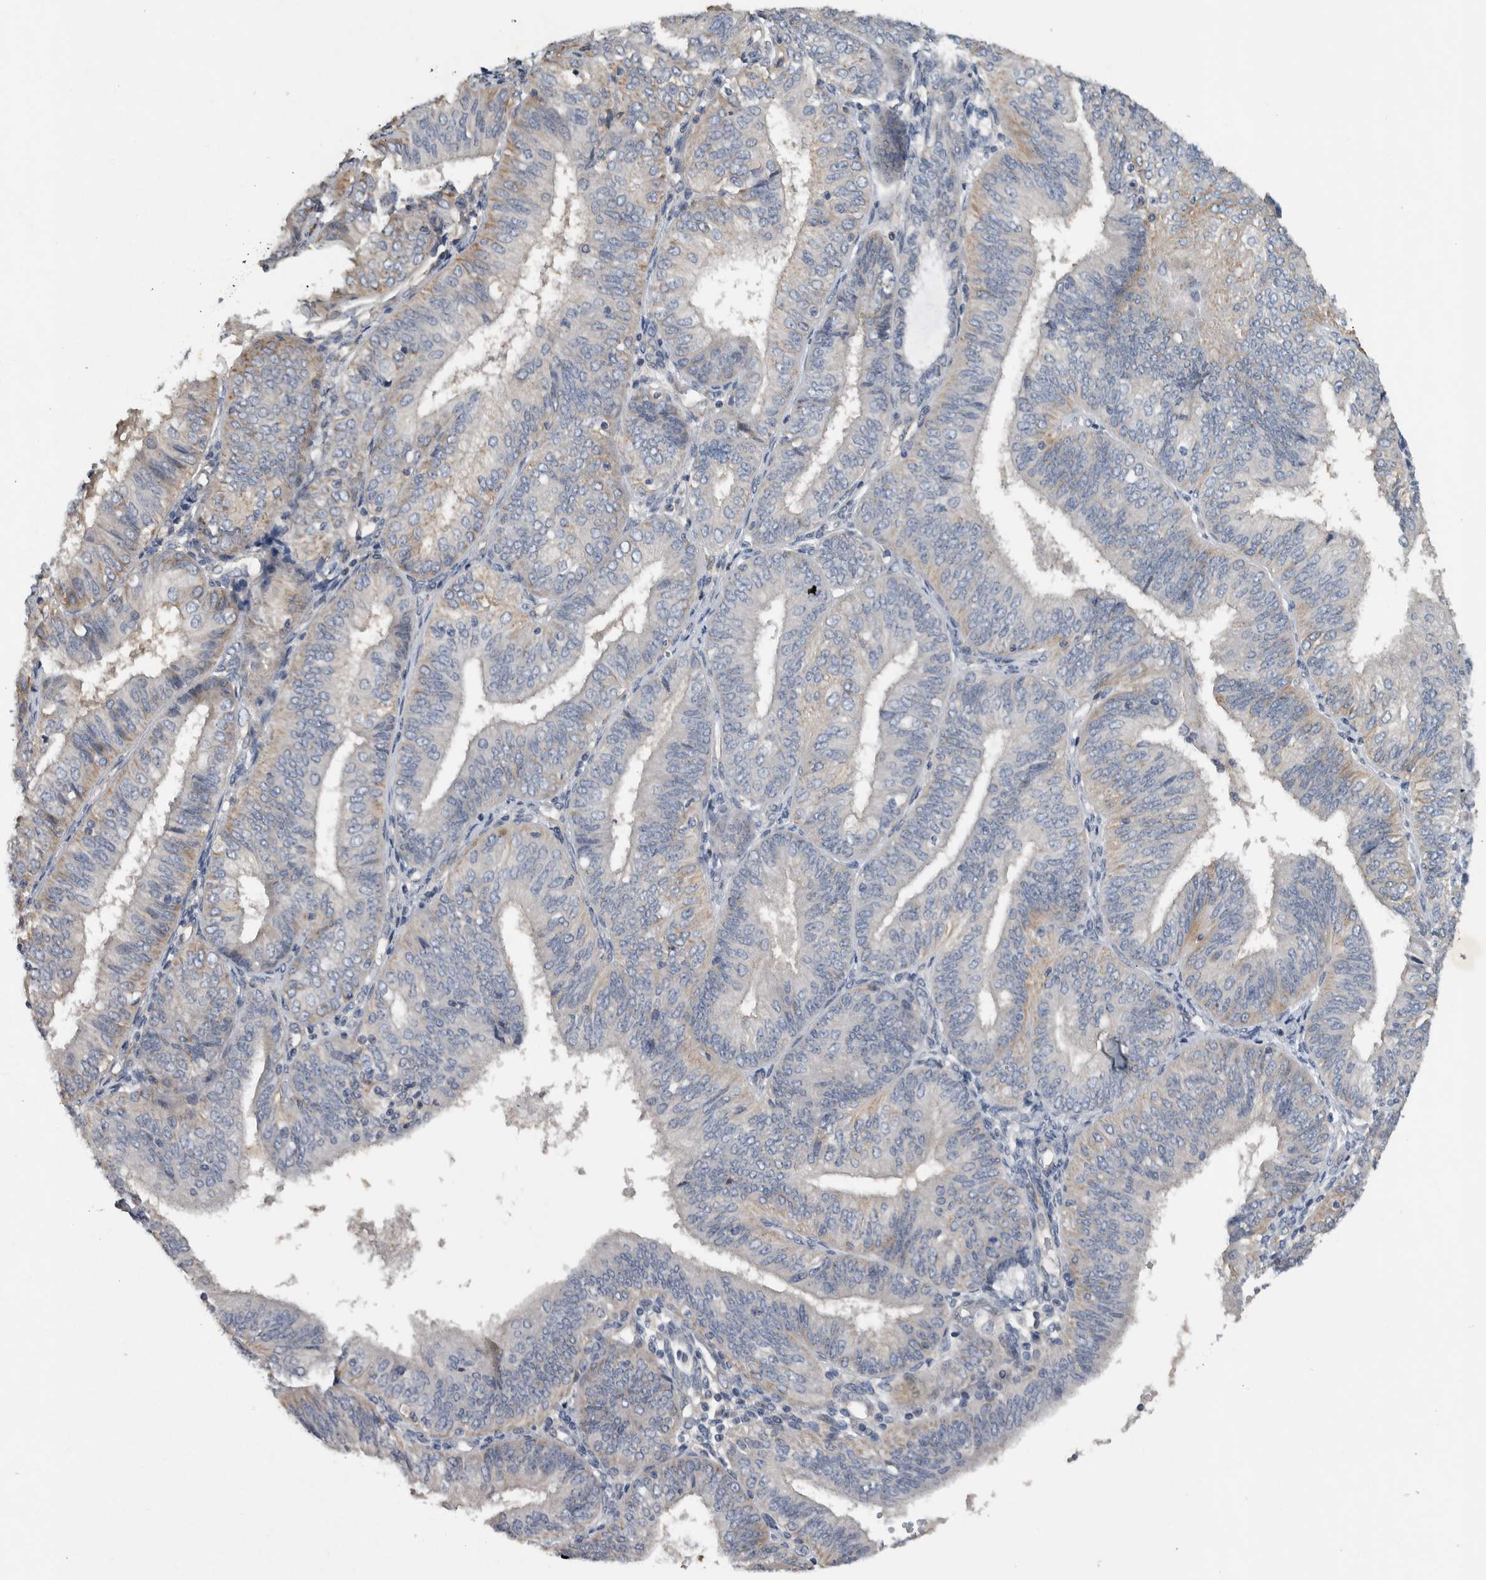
{"staining": {"intensity": "weak", "quantity": "<25%", "location": "cytoplasmic/membranous"}, "tissue": "endometrial cancer", "cell_type": "Tumor cells", "image_type": "cancer", "snomed": [{"axis": "morphology", "description": "Adenocarcinoma, NOS"}, {"axis": "topography", "description": "Endometrium"}], "caption": "IHC of endometrial cancer exhibits no staining in tumor cells. Brightfield microscopy of immunohistochemistry stained with DAB (3,3'-diaminobenzidine) (brown) and hematoxylin (blue), captured at high magnification.", "gene": "NT5C2", "patient": {"sex": "female", "age": 58}}